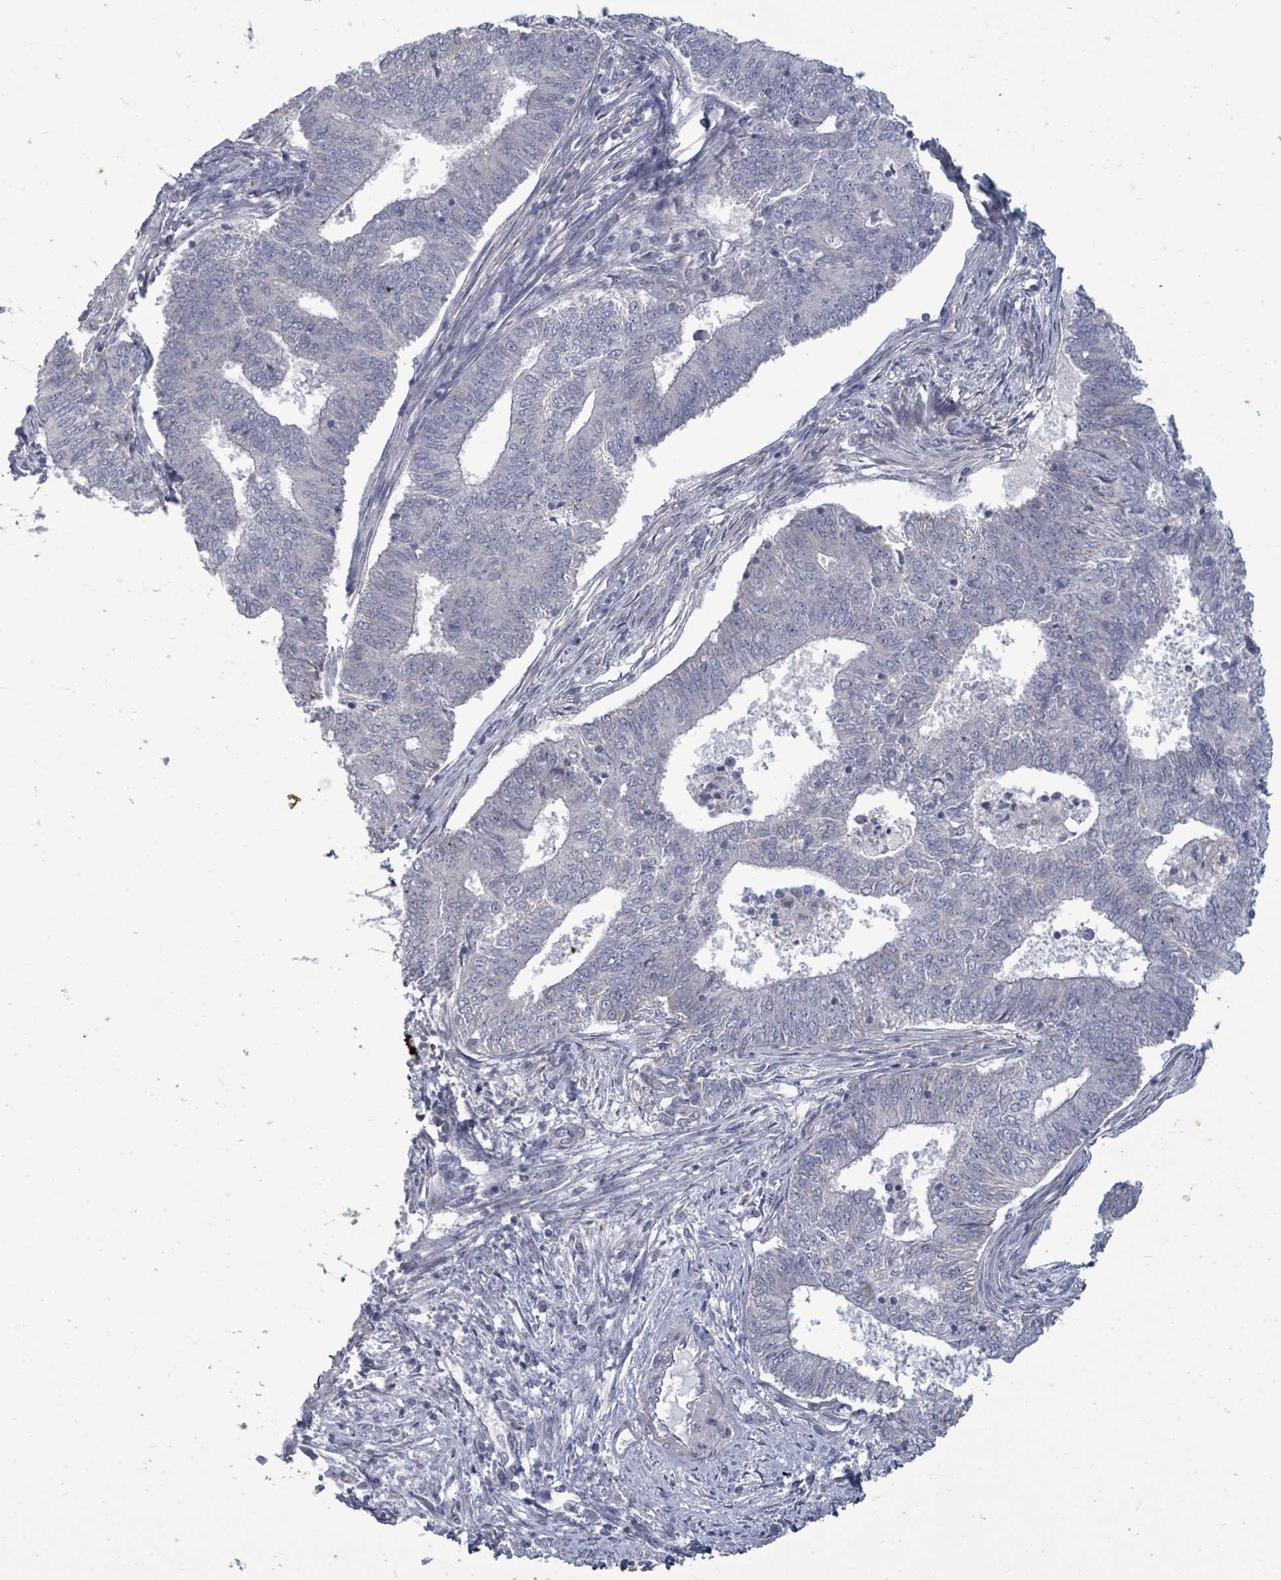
{"staining": {"intensity": "negative", "quantity": "none", "location": "none"}, "tissue": "endometrial cancer", "cell_type": "Tumor cells", "image_type": "cancer", "snomed": [{"axis": "morphology", "description": "Adenocarcinoma, NOS"}, {"axis": "topography", "description": "Endometrium"}], "caption": "The IHC photomicrograph has no significant positivity in tumor cells of endometrial cancer tissue. (Brightfield microscopy of DAB (3,3'-diaminobenzidine) immunohistochemistry at high magnification).", "gene": "ASB12", "patient": {"sex": "female", "age": 62}}